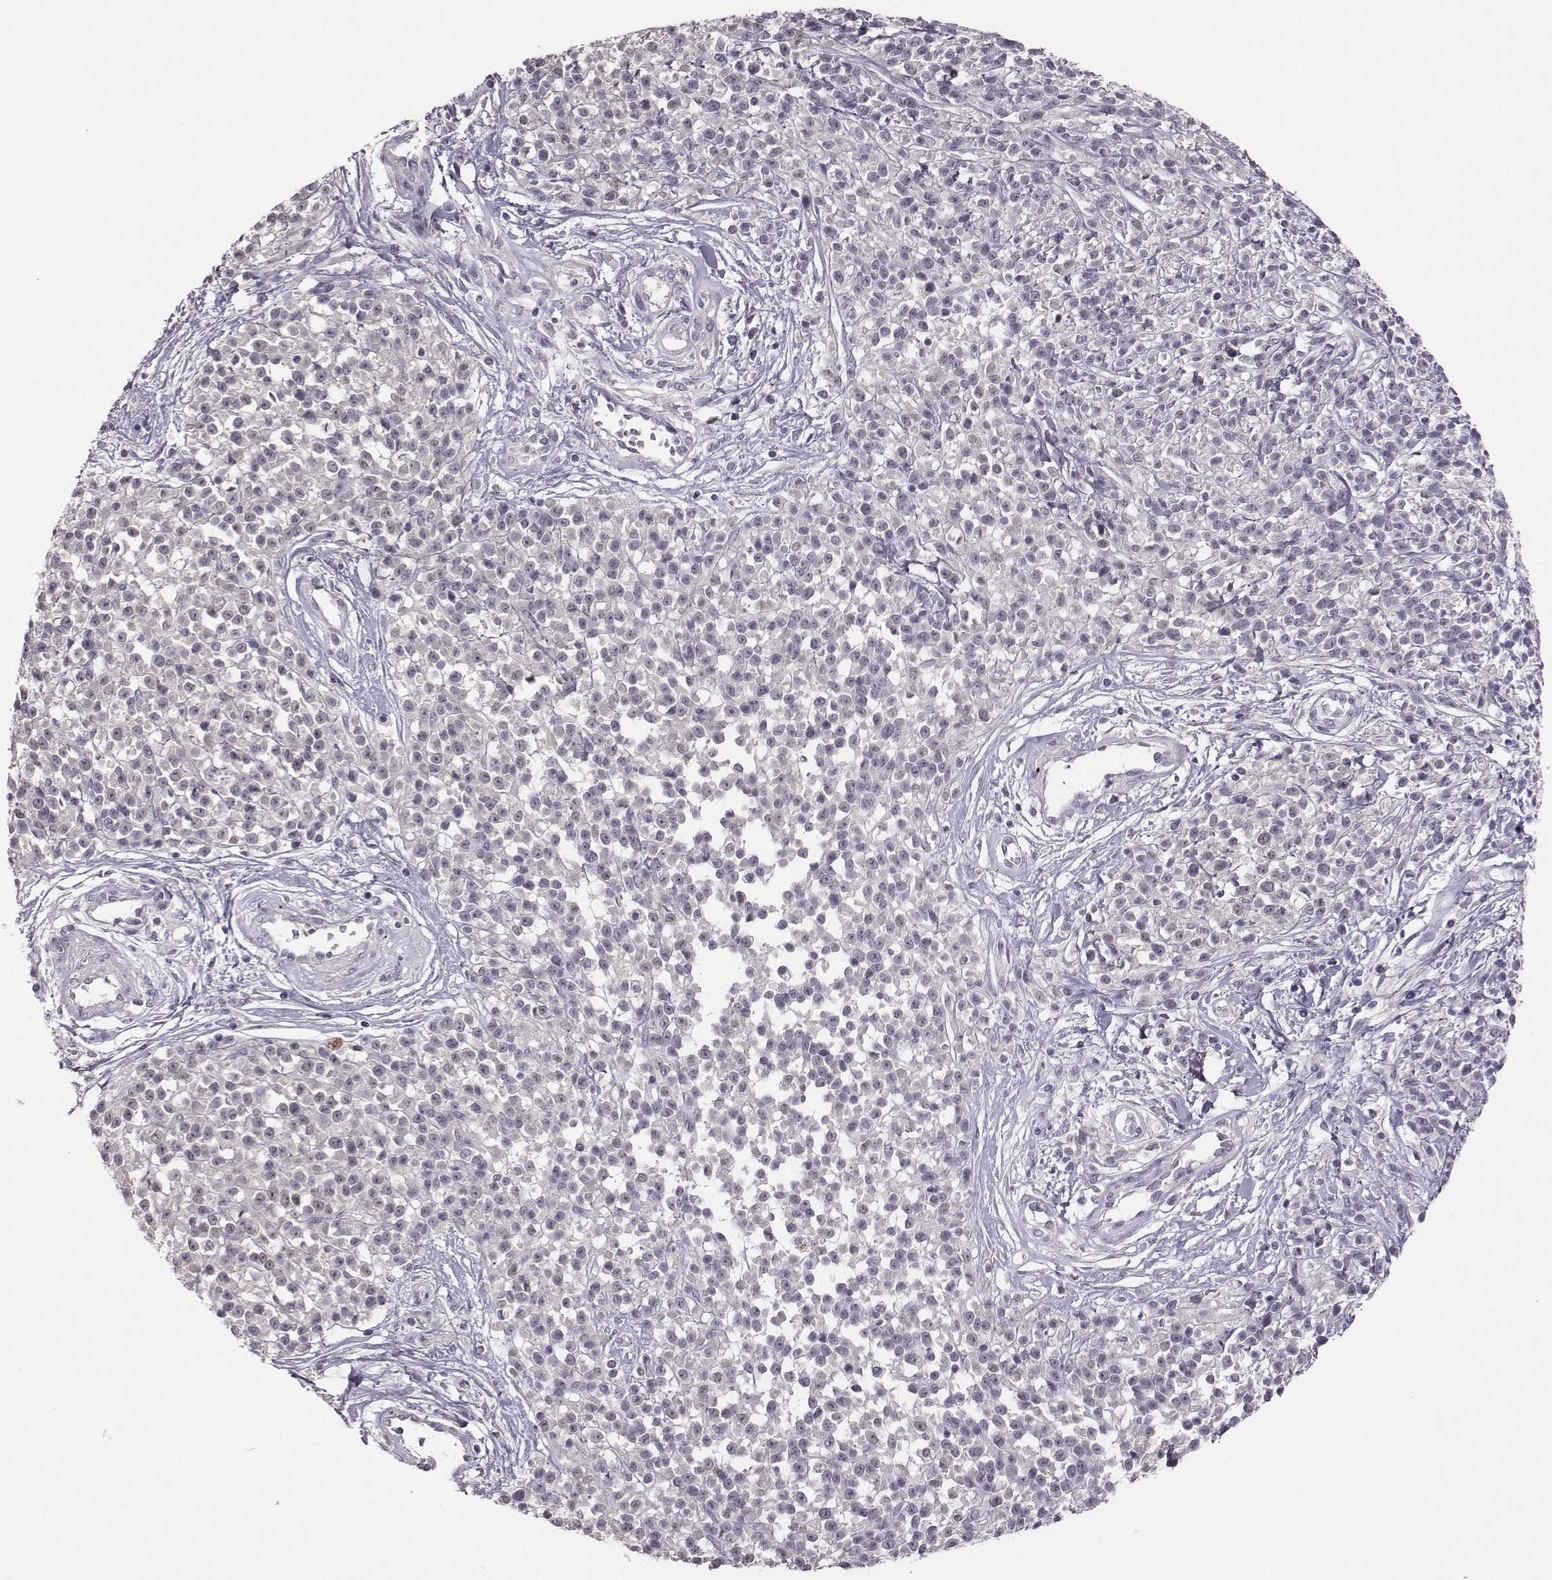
{"staining": {"intensity": "negative", "quantity": "none", "location": "none"}, "tissue": "melanoma", "cell_type": "Tumor cells", "image_type": "cancer", "snomed": [{"axis": "morphology", "description": "Malignant melanoma, NOS"}, {"axis": "topography", "description": "Skin"}, {"axis": "topography", "description": "Skin of trunk"}], "caption": "The histopathology image displays no significant staining in tumor cells of melanoma.", "gene": "KMO", "patient": {"sex": "male", "age": 74}}